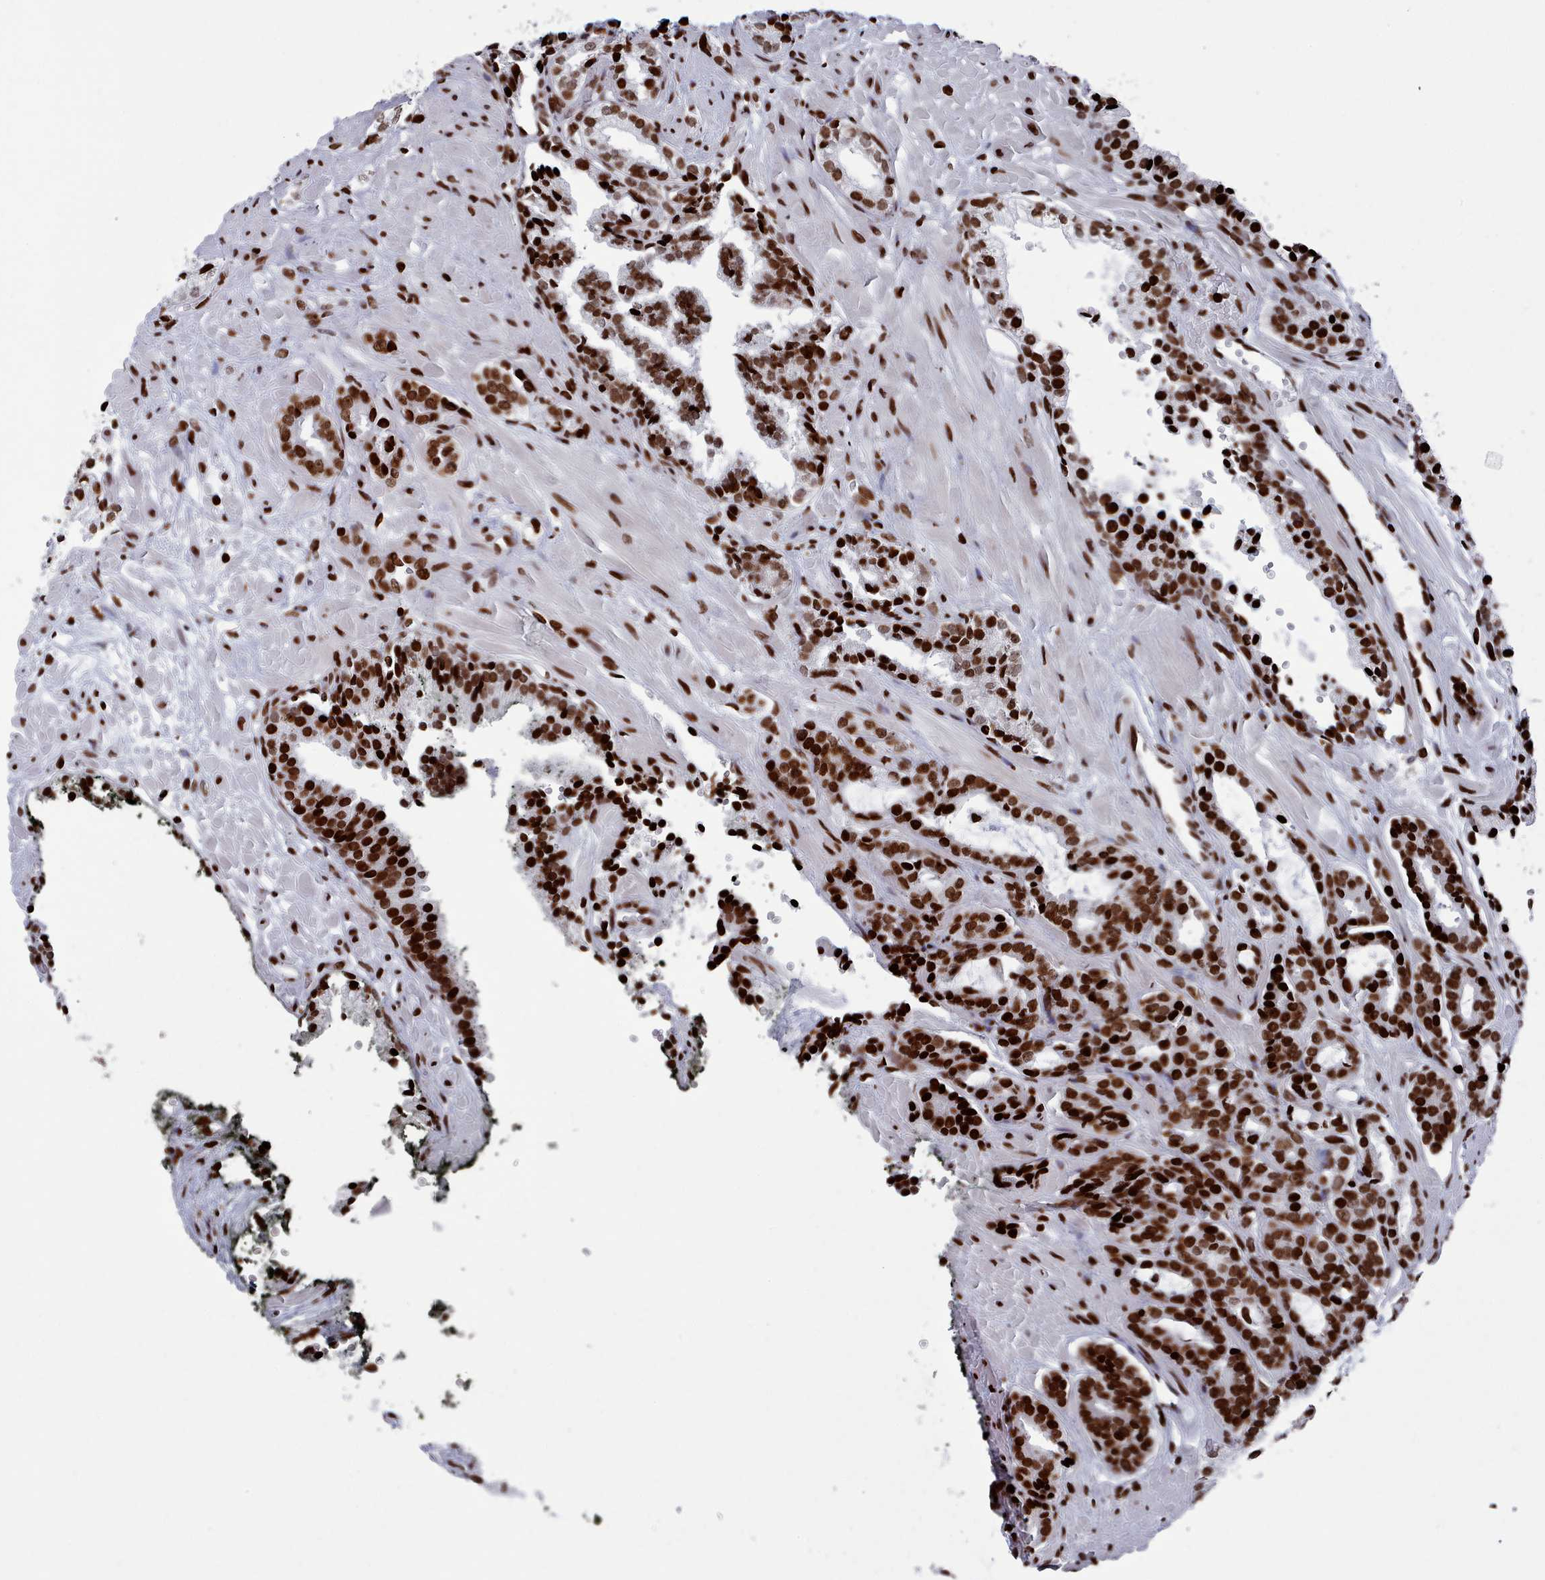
{"staining": {"intensity": "strong", "quantity": ">75%", "location": "nuclear"}, "tissue": "prostate cancer", "cell_type": "Tumor cells", "image_type": "cancer", "snomed": [{"axis": "morphology", "description": "Adenocarcinoma, High grade"}, {"axis": "topography", "description": "Prostate"}], "caption": "This histopathology image demonstrates high-grade adenocarcinoma (prostate) stained with immunohistochemistry to label a protein in brown. The nuclear of tumor cells show strong positivity for the protein. Nuclei are counter-stained blue.", "gene": "PCDHB12", "patient": {"sex": "male", "age": 71}}